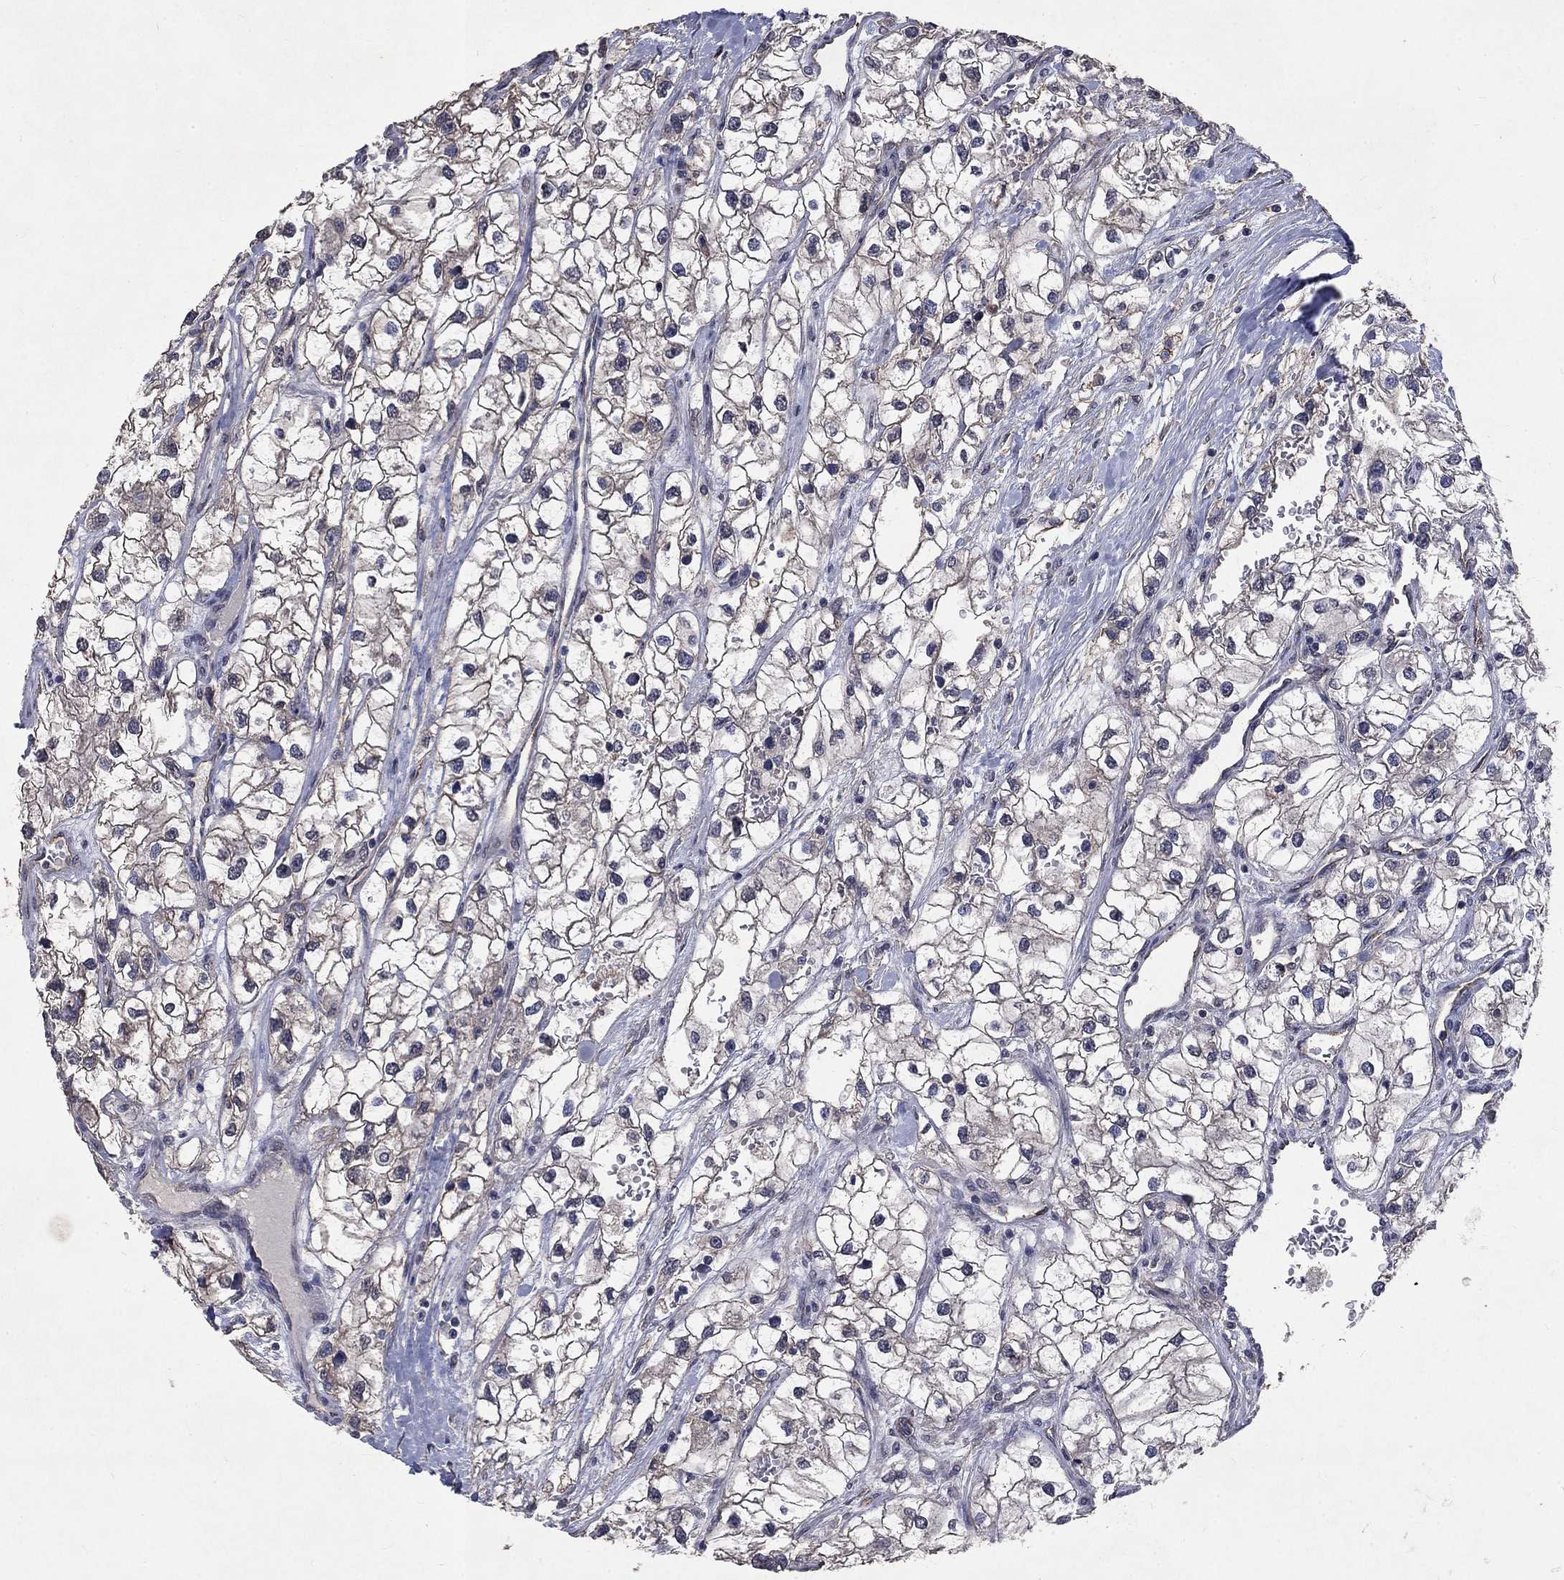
{"staining": {"intensity": "negative", "quantity": "none", "location": "none"}, "tissue": "renal cancer", "cell_type": "Tumor cells", "image_type": "cancer", "snomed": [{"axis": "morphology", "description": "Adenocarcinoma, NOS"}, {"axis": "topography", "description": "Kidney"}], "caption": "An immunohistochemistry (IHC) image of renal adenocarcinoma is shown. There is no staining in tumor cells of renal adenocarcinoma.", "gene": "CHST5", "patient": {"sex": "male", "age": 59}}